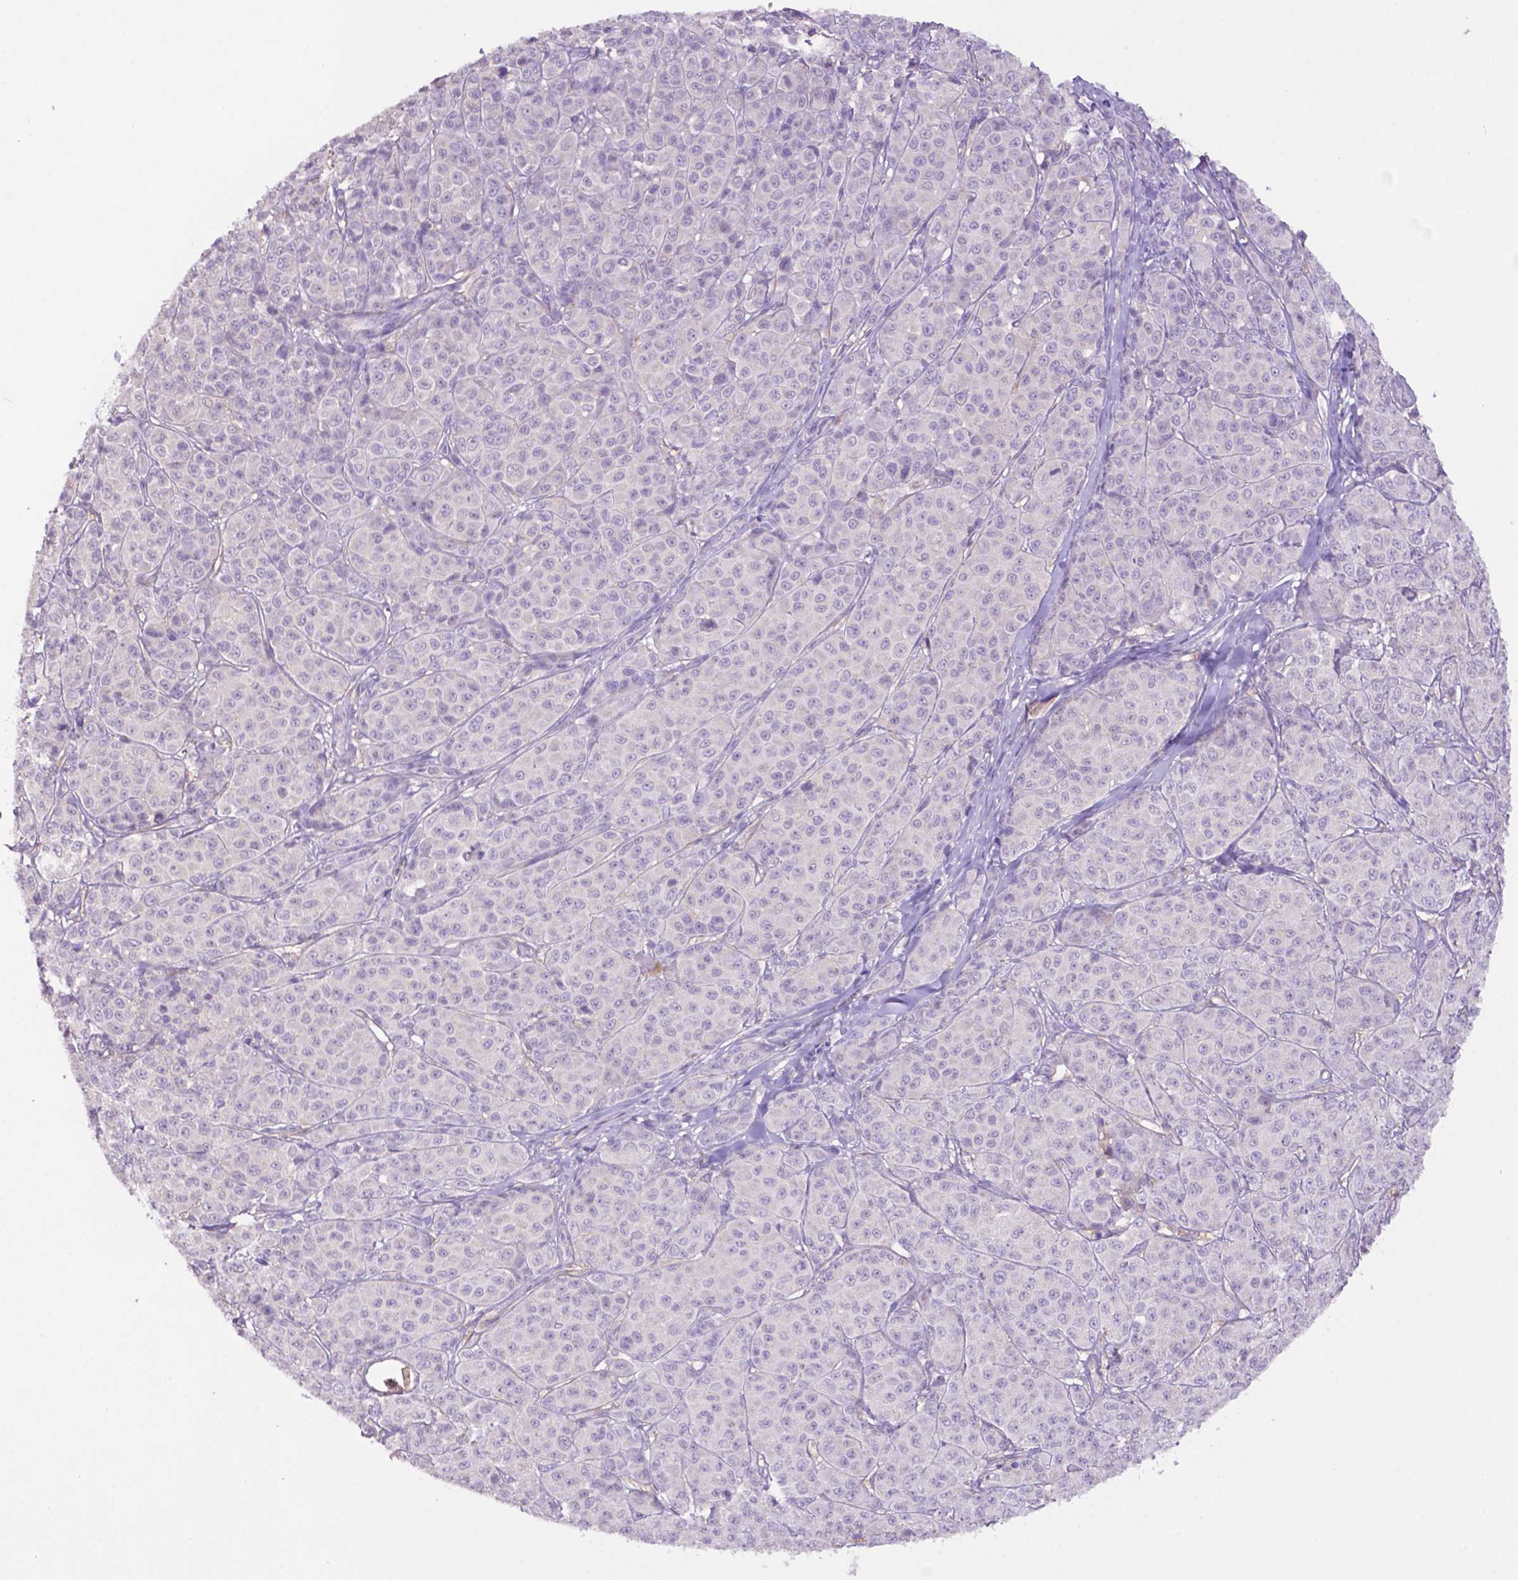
{"staining": {"intensity": "negative", "quantity": "none", "location": "none"}, "tissue": "melanoma", "cell_type": "Tumor cells", "image_type": "cancer", "snomed": [{"axis": "morphology", "description": "Malignant melanoma, NOS"}, {"axis": "topography", "description": "Skin"}], "caption": "Immunohistochemistry of human malignant melanoma exhibits no staining in tumor cells.", "gene": "PRPS2", "patient": {"sex": "male", "age": 89}}